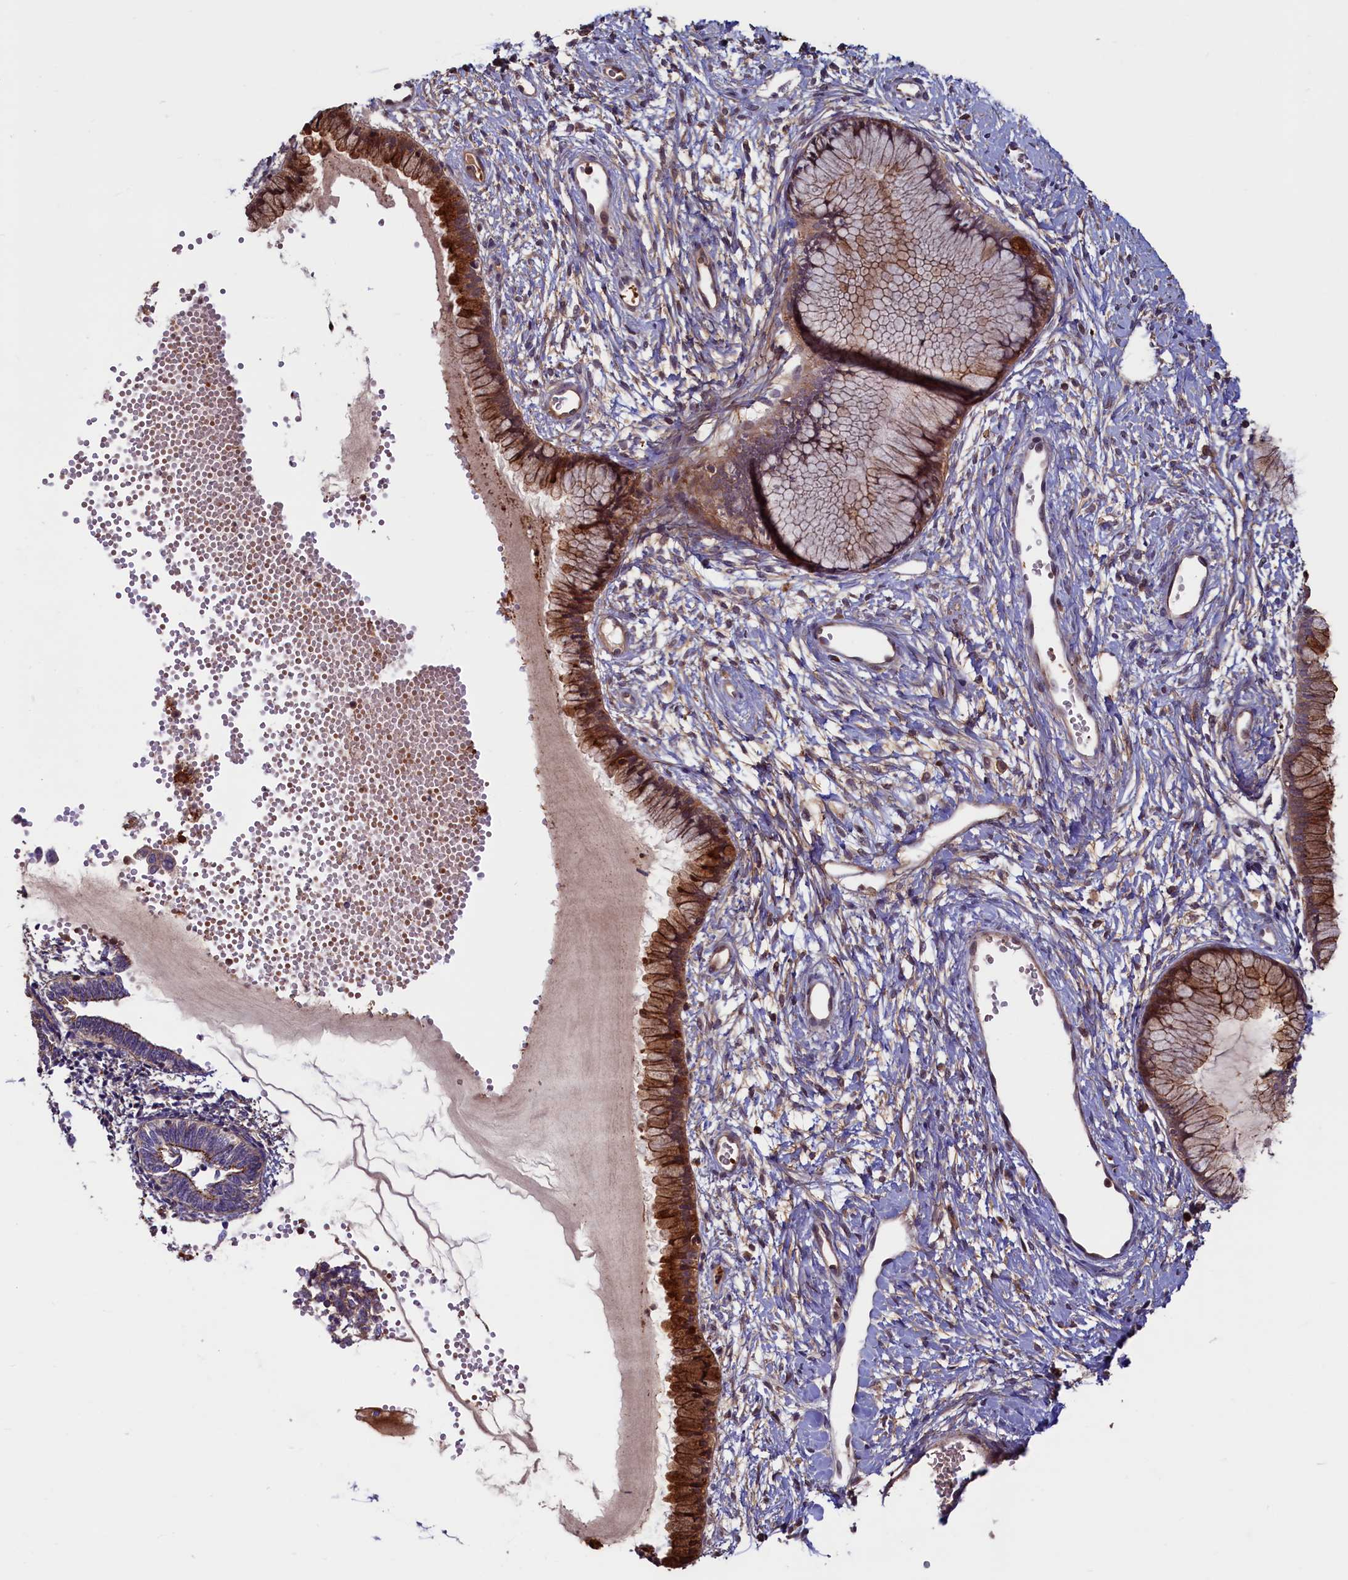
{"staining": {"intensity": "strong", "quantity": ">75%", "location": "cytoplasmic/membranous"}, "tissue": "cervix", "cell_type": "Glandular cells", "image_type": "normal", "snomed": [{"axis": "morphology", "description": "Normal tissue, NOS"}, {"axis": "topography", "description": "Cervix"}], "caption": "Glandular cells show strong cytoplasmic/membranous staining in about >75% of cells in unremarkable cervix. The staining is performed using DAB brown chromogen to label protein expression. The nuclei are counter-stained blue using hematoxylin.", "gene": "DUOXA1", "patient": {"sex": "female", "age": 42}}